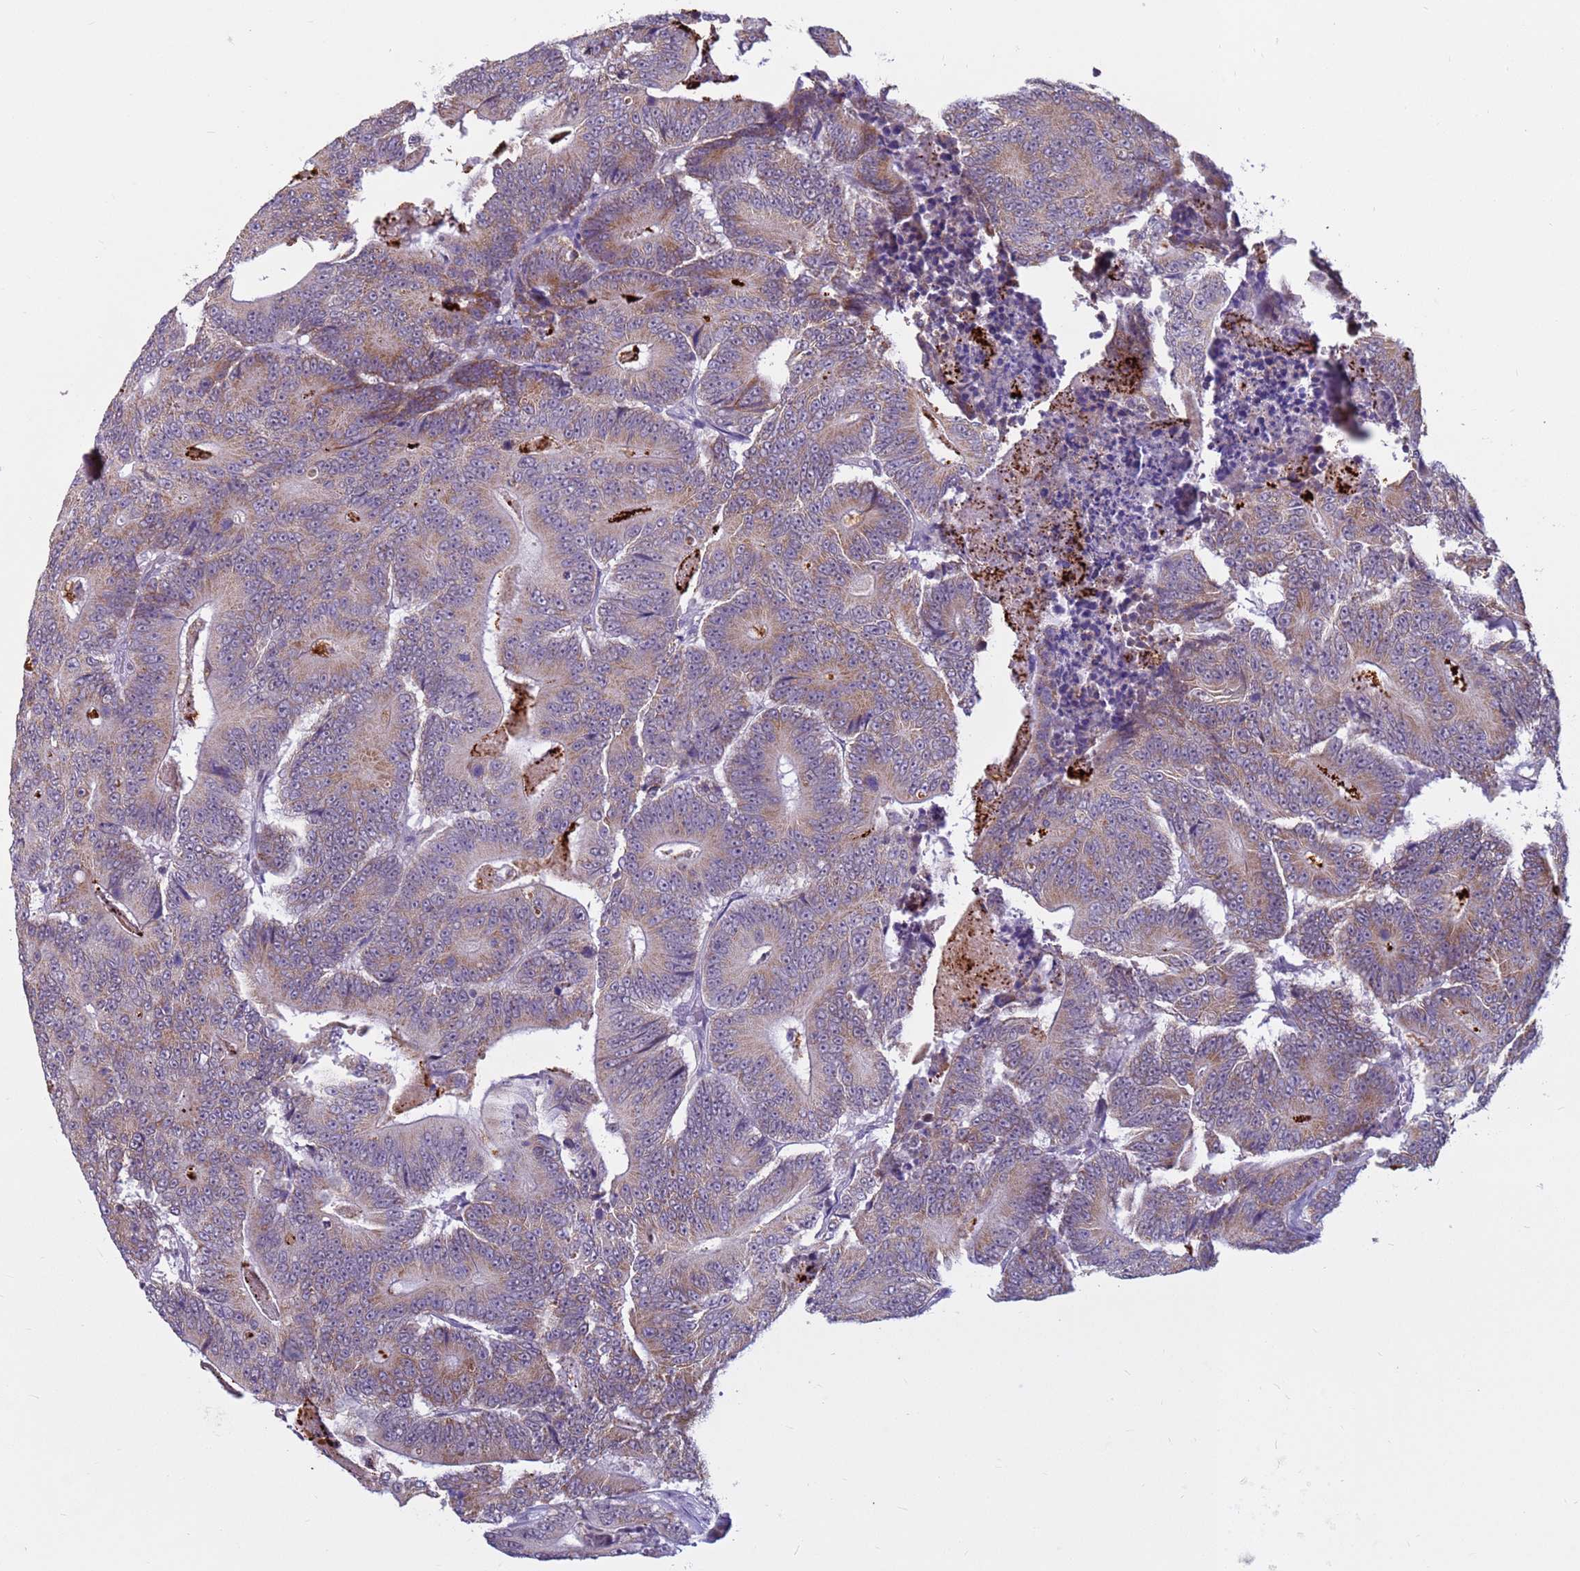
{"staining": {"intensity": "weak", "quantity": "25%-75%", "location": "cytoplasmic/membranous"}, "tissue": "colorectal cancer", "cell_type": "Tumor cells", "image_type": "cancer", "snomed": [{"axis": "morphology", "description": "Adenocarcinoma, NOS"}, {"axis": "topography", "description": "Colon"}], "caption": "An image of human colorectal cancer stained for a protein shows weak cytoplasmic/membranous brown staining in tumor cells. (brown staining indicates protein expression, while blue staining denotes nuclei).", "gene": "CDK2AP2", "patient": {"sex": "male", "age": 83}}